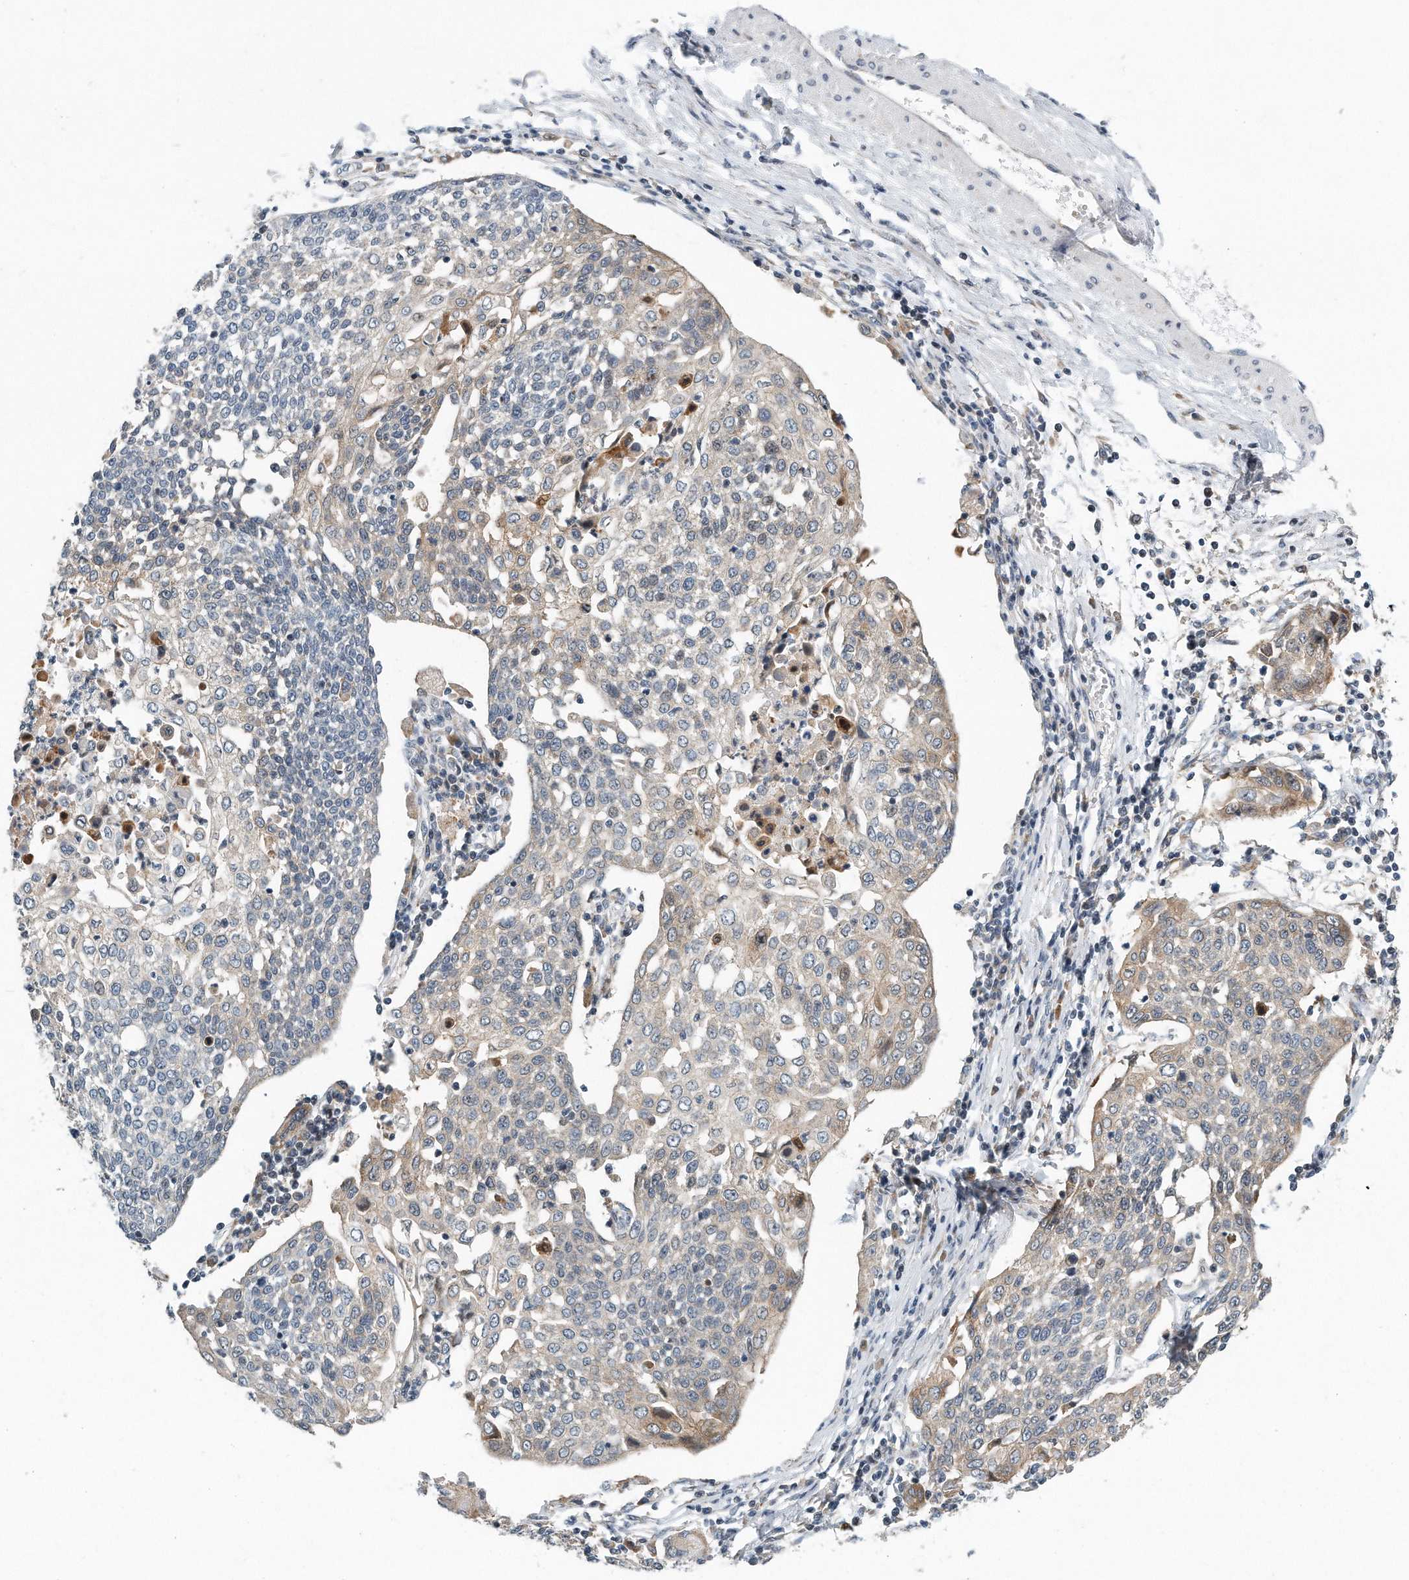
{"staining": {"intensity": "weak", "quantity": "<25%", "location": "cytoplasmic/membranous"}, "tissue": "cervical cancer", "cell_type": "Tumor cells", "image_type": "cancer", "snomed": [{"axis": "morphology", "description": "Squamous cell carcinoma, NOS"}, {"axis": "topography", "description": "Cervix"}], "caption": "Immunohistochemical staining of cervical cancer (squamous cell carcinoma) shows no significant staining in tumor cells.", "gene": "VLDLR", "patient": {"sex": "female", "age": 34}}